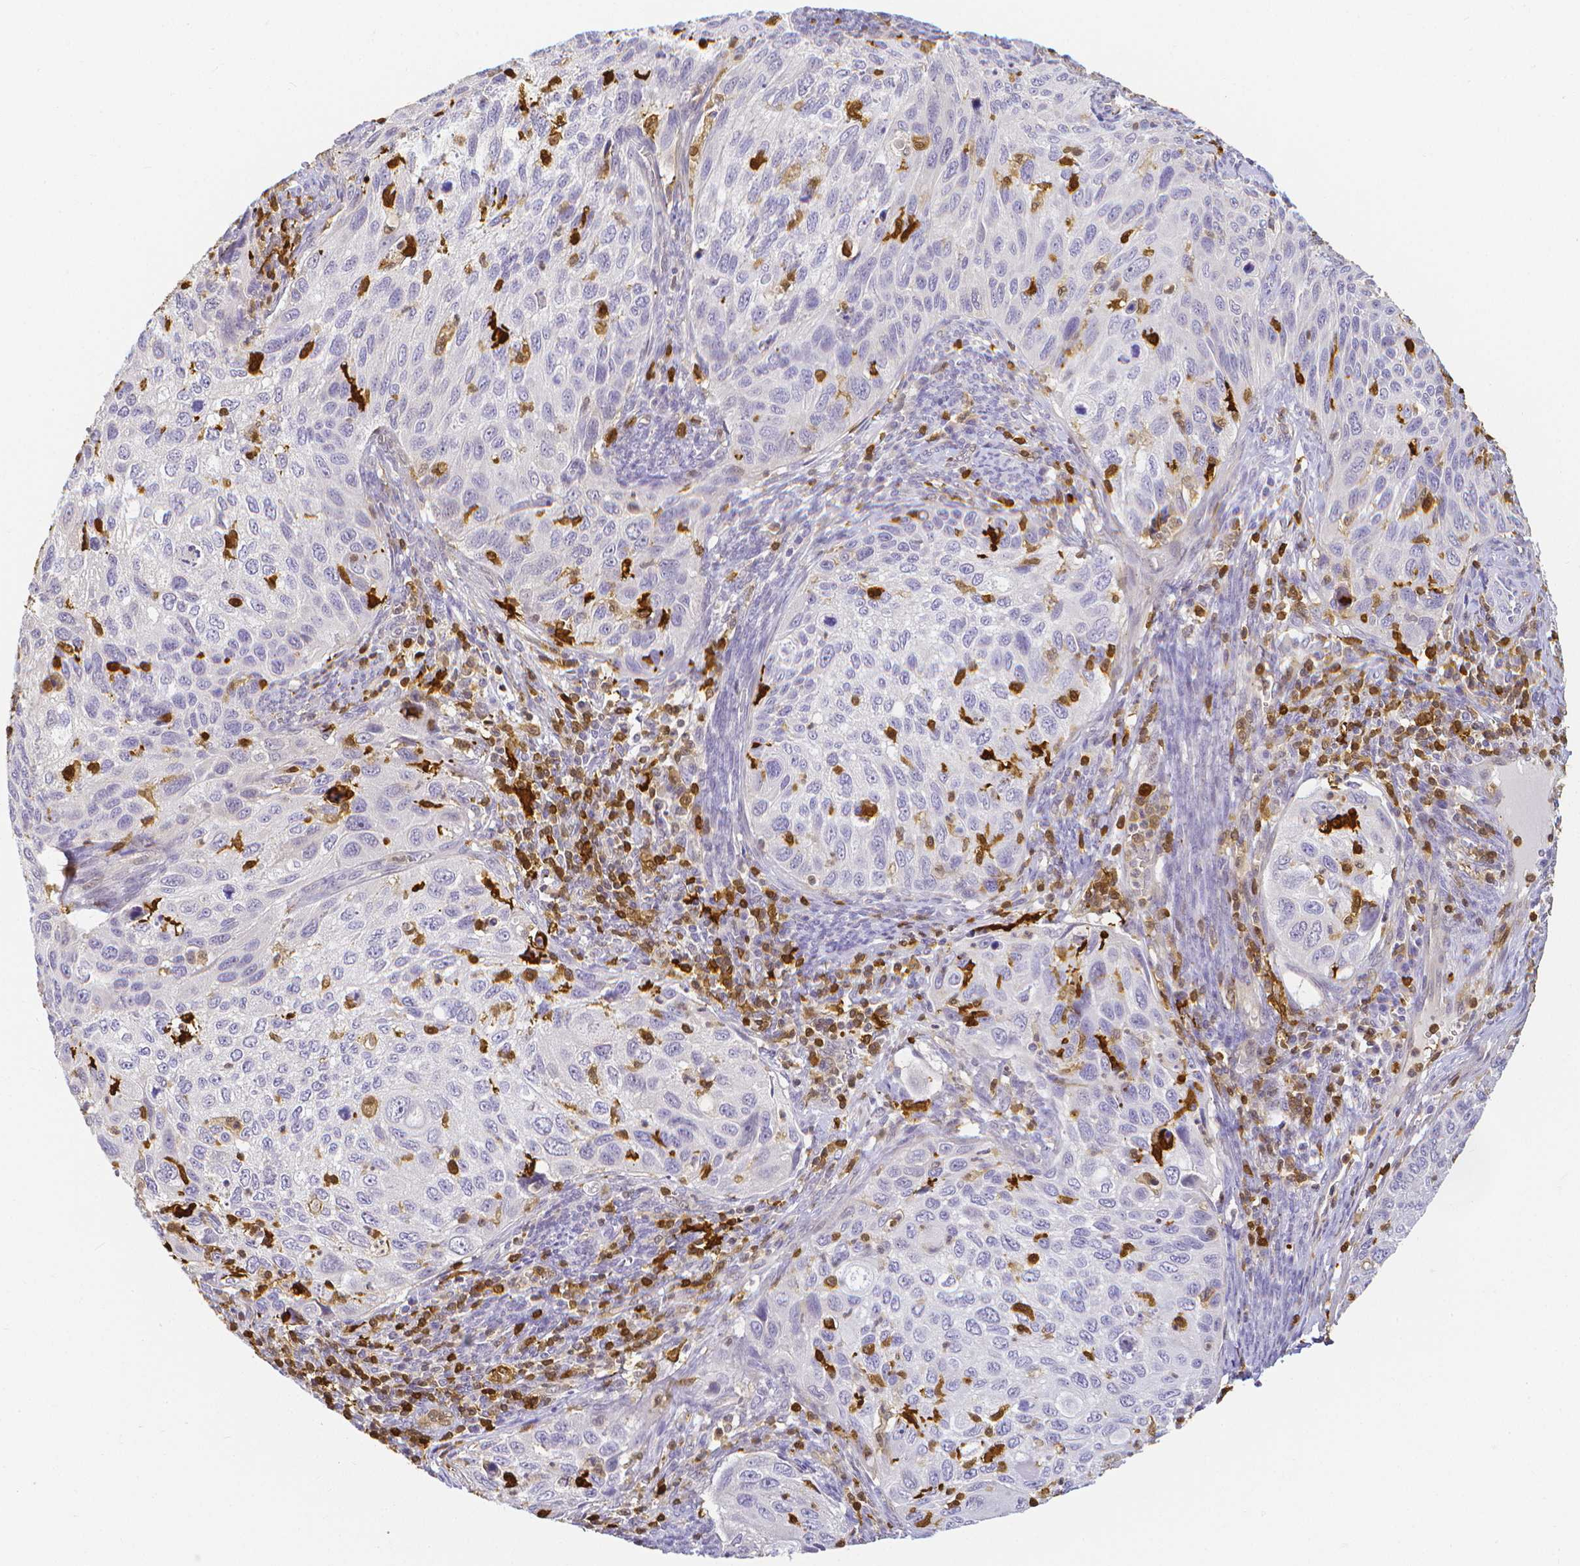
{"staining": {"intensity": "negative", "quantity": "none", "location": "none"}, "tissue": "cervical cancer", "cell_type": "Tumor cells", "image_type": "cancer", "snomed": [{"axis": "morphology", "description": "Squamous cell carcinoma, NOS"}, {"axis": "topography", "description": "Cervix"}], "caption": "IHC micrograph of human squamous cell carcinoma (cervical) stained for a protein (brown), which reveals no staining in tumor cells.", "gene": "COTL1", "patient": {"sex": "female", "age": 70}}